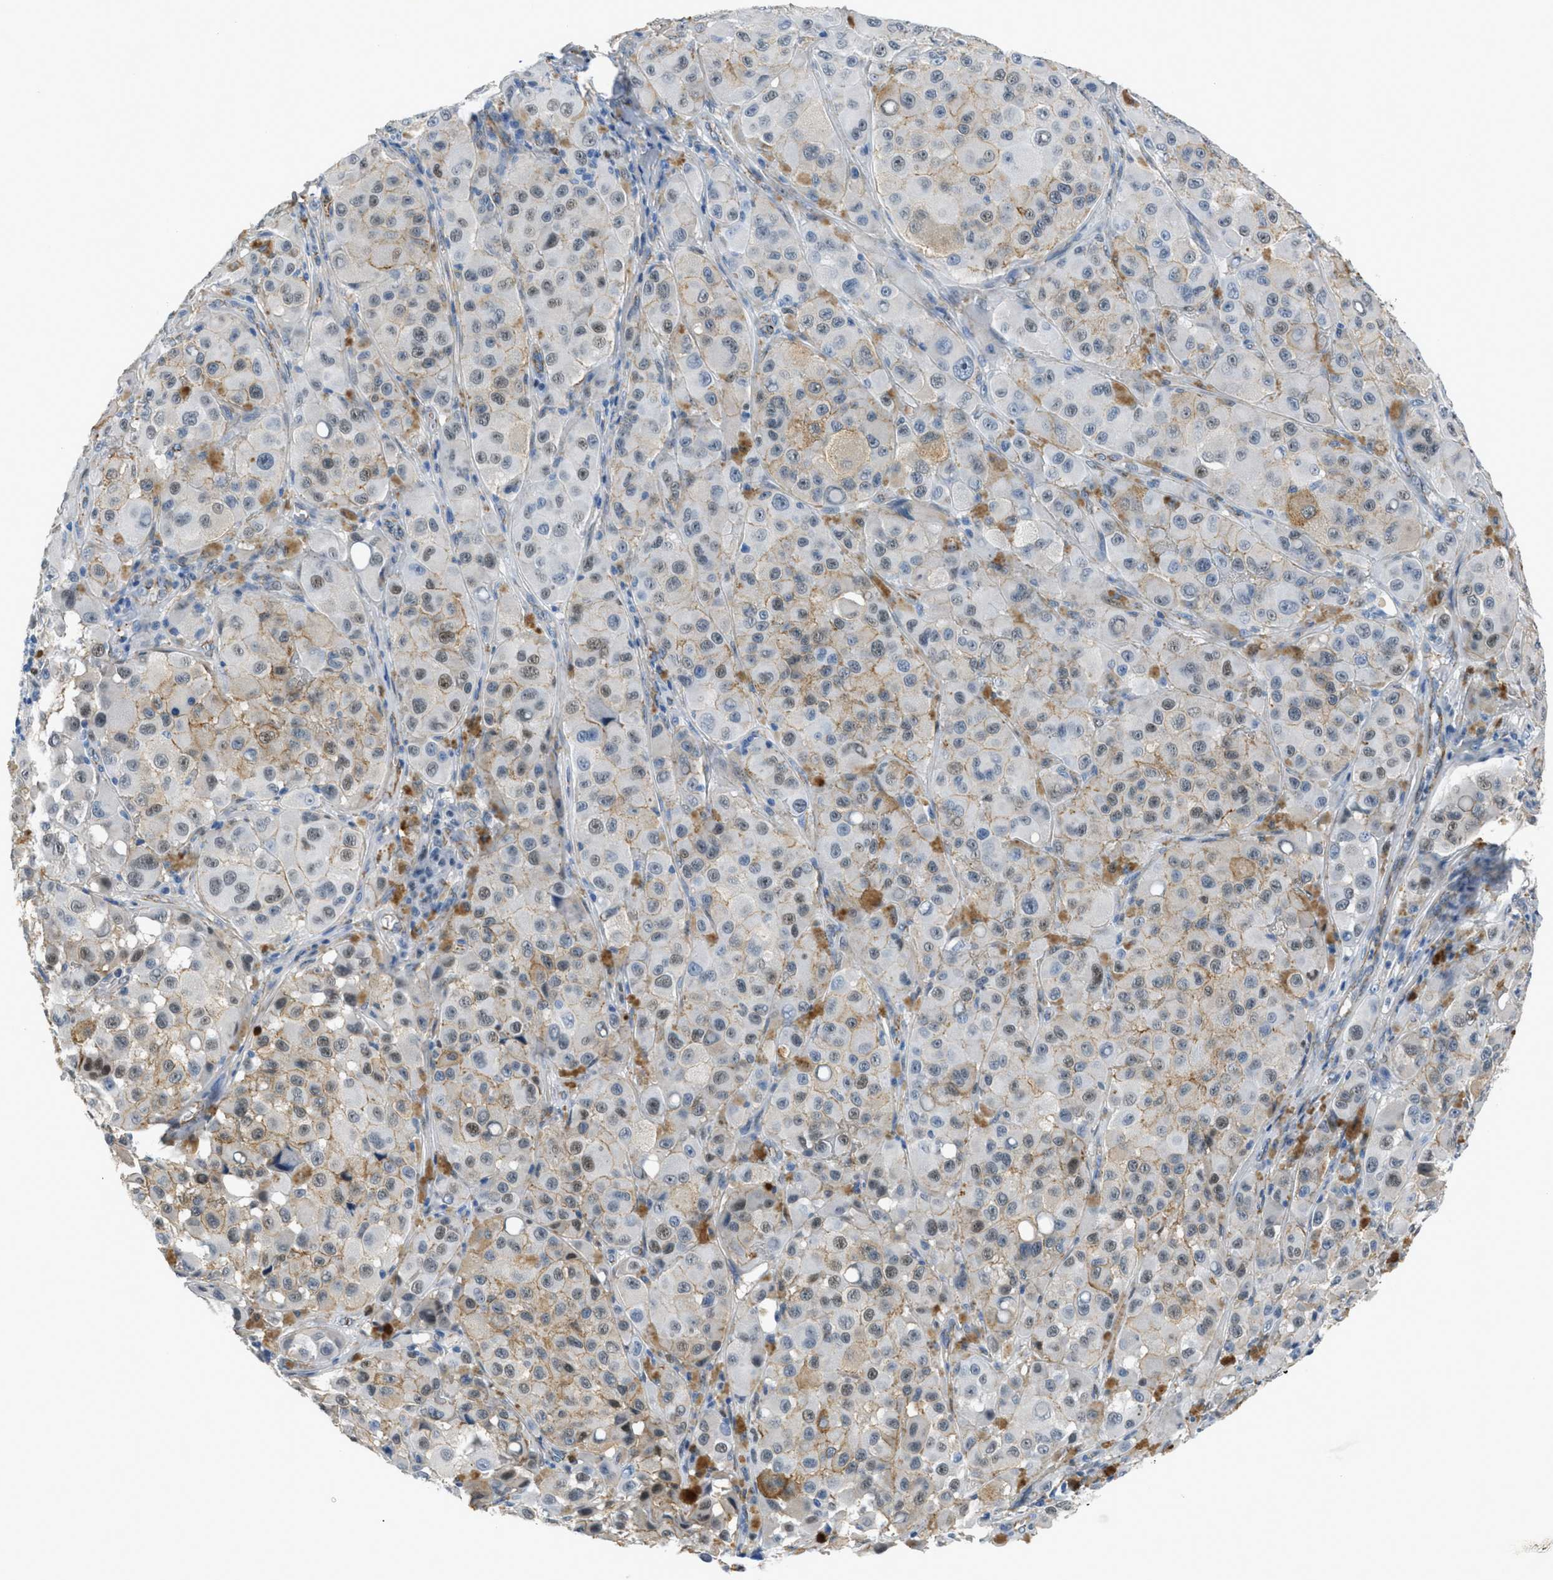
{"staining": {"intensity": "weak", "quantity": "<25%", "location": "nuclear"}, "tissue": "melanoma", "cell_type": "Tumor cells", "image_type": "cancer", "snomed": [{"axis": "morphology", "description": "Malignant melanoma, NOS"}, {"axis": "topography", "description": "Skin"}], "caption": "The photomicrograph demonstrates no significant expression in tumor cells of melanoma.", "gene": "FBN1", "patient": {"sex": "male", "age": 84}}